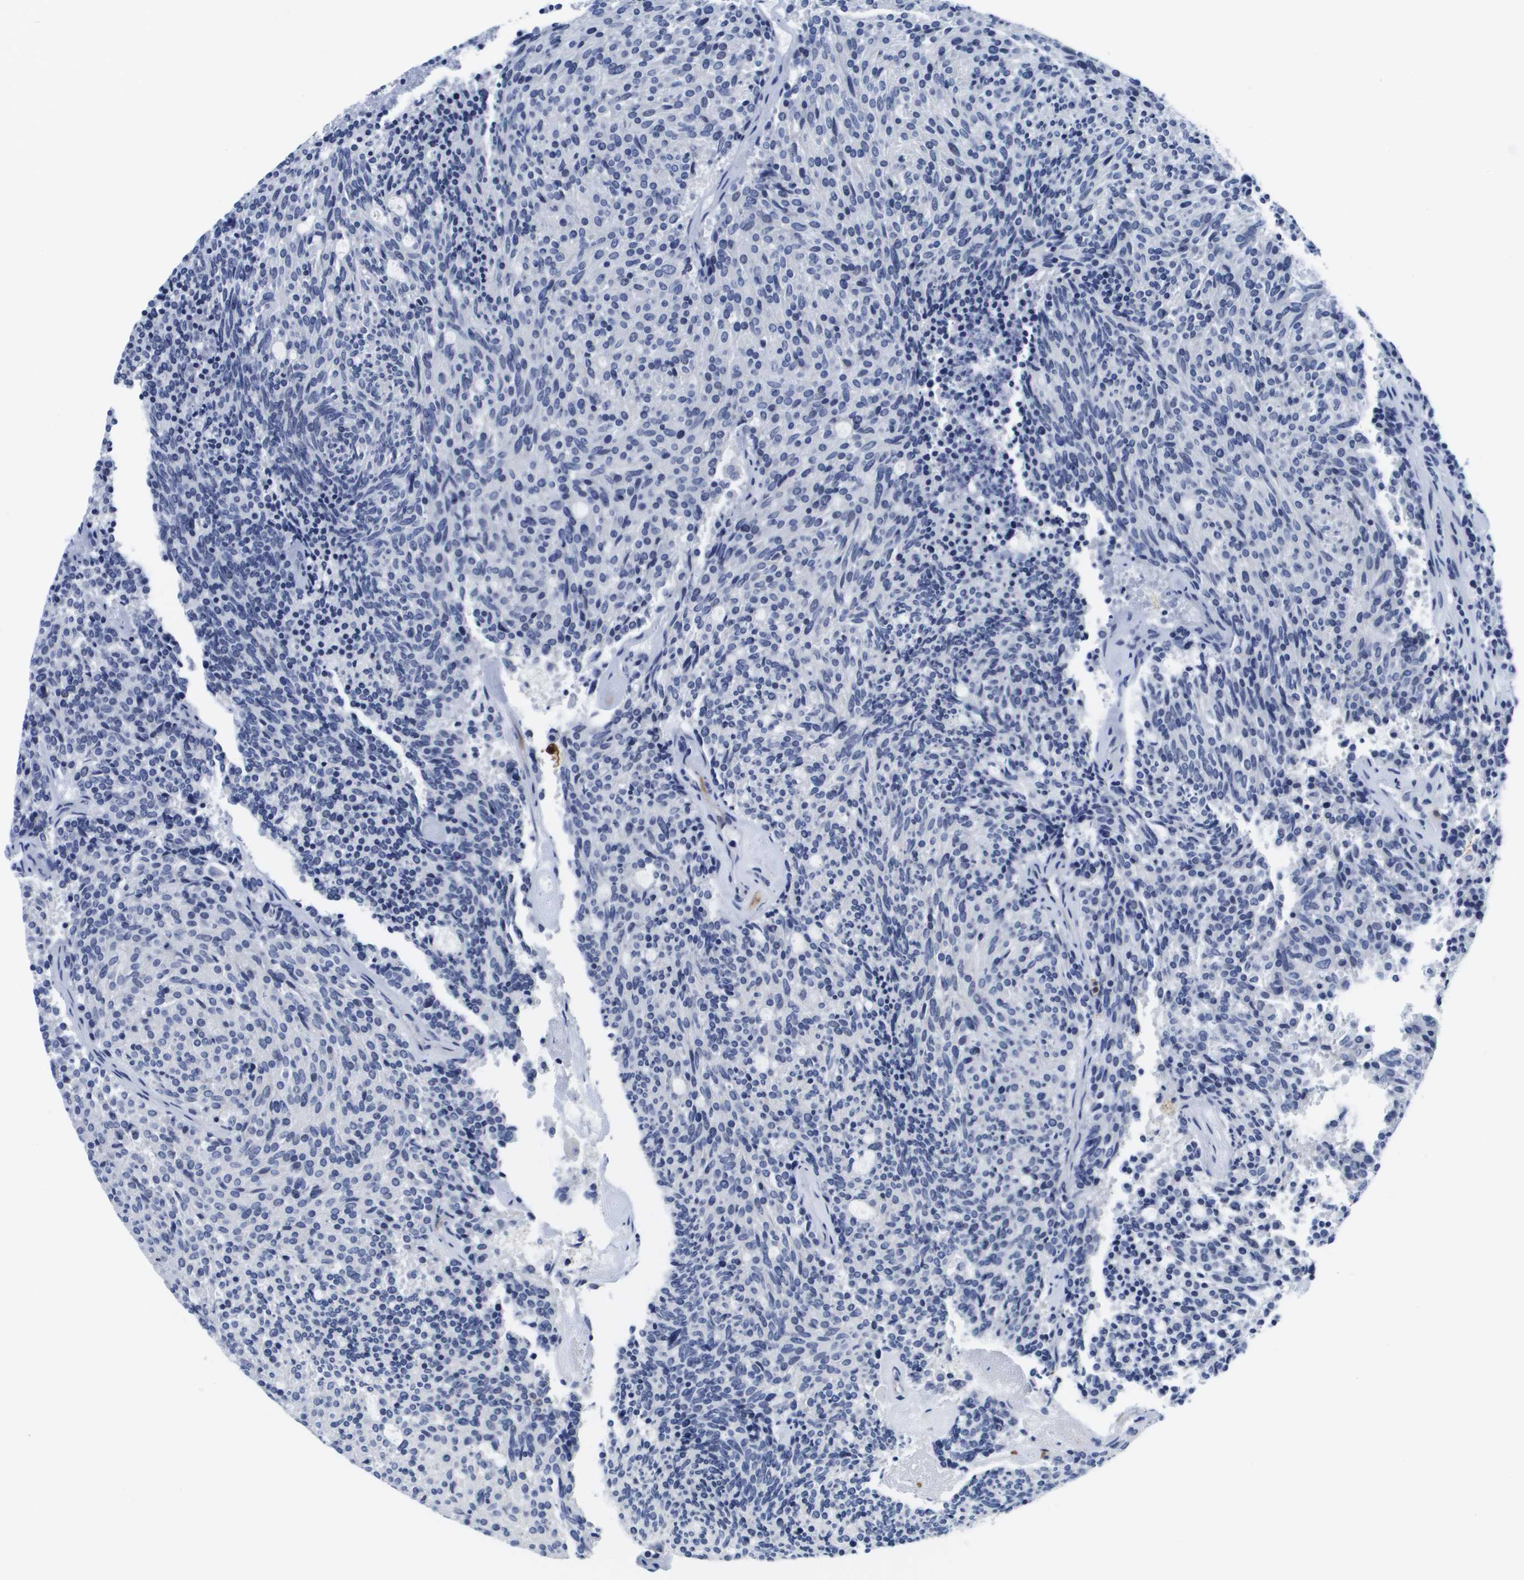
{"staining": {"intensity": "negative", "quantity": "none", "location": "none"}, "tissue": "carcinoid", "cell_type": "Tumor cells", "image_type": "cancer", "snomed": [{"axis": "morphology", "description": "Carcinoid, malignant, NOS"}, {"axis": "topography", "description": "Pancreas"}], "caption": "Protein analysis of carcinoid exhibits no significant expression in tumor cells.", "gene": "HMOX1", "patient": {"sex": "female", "age": 54}}